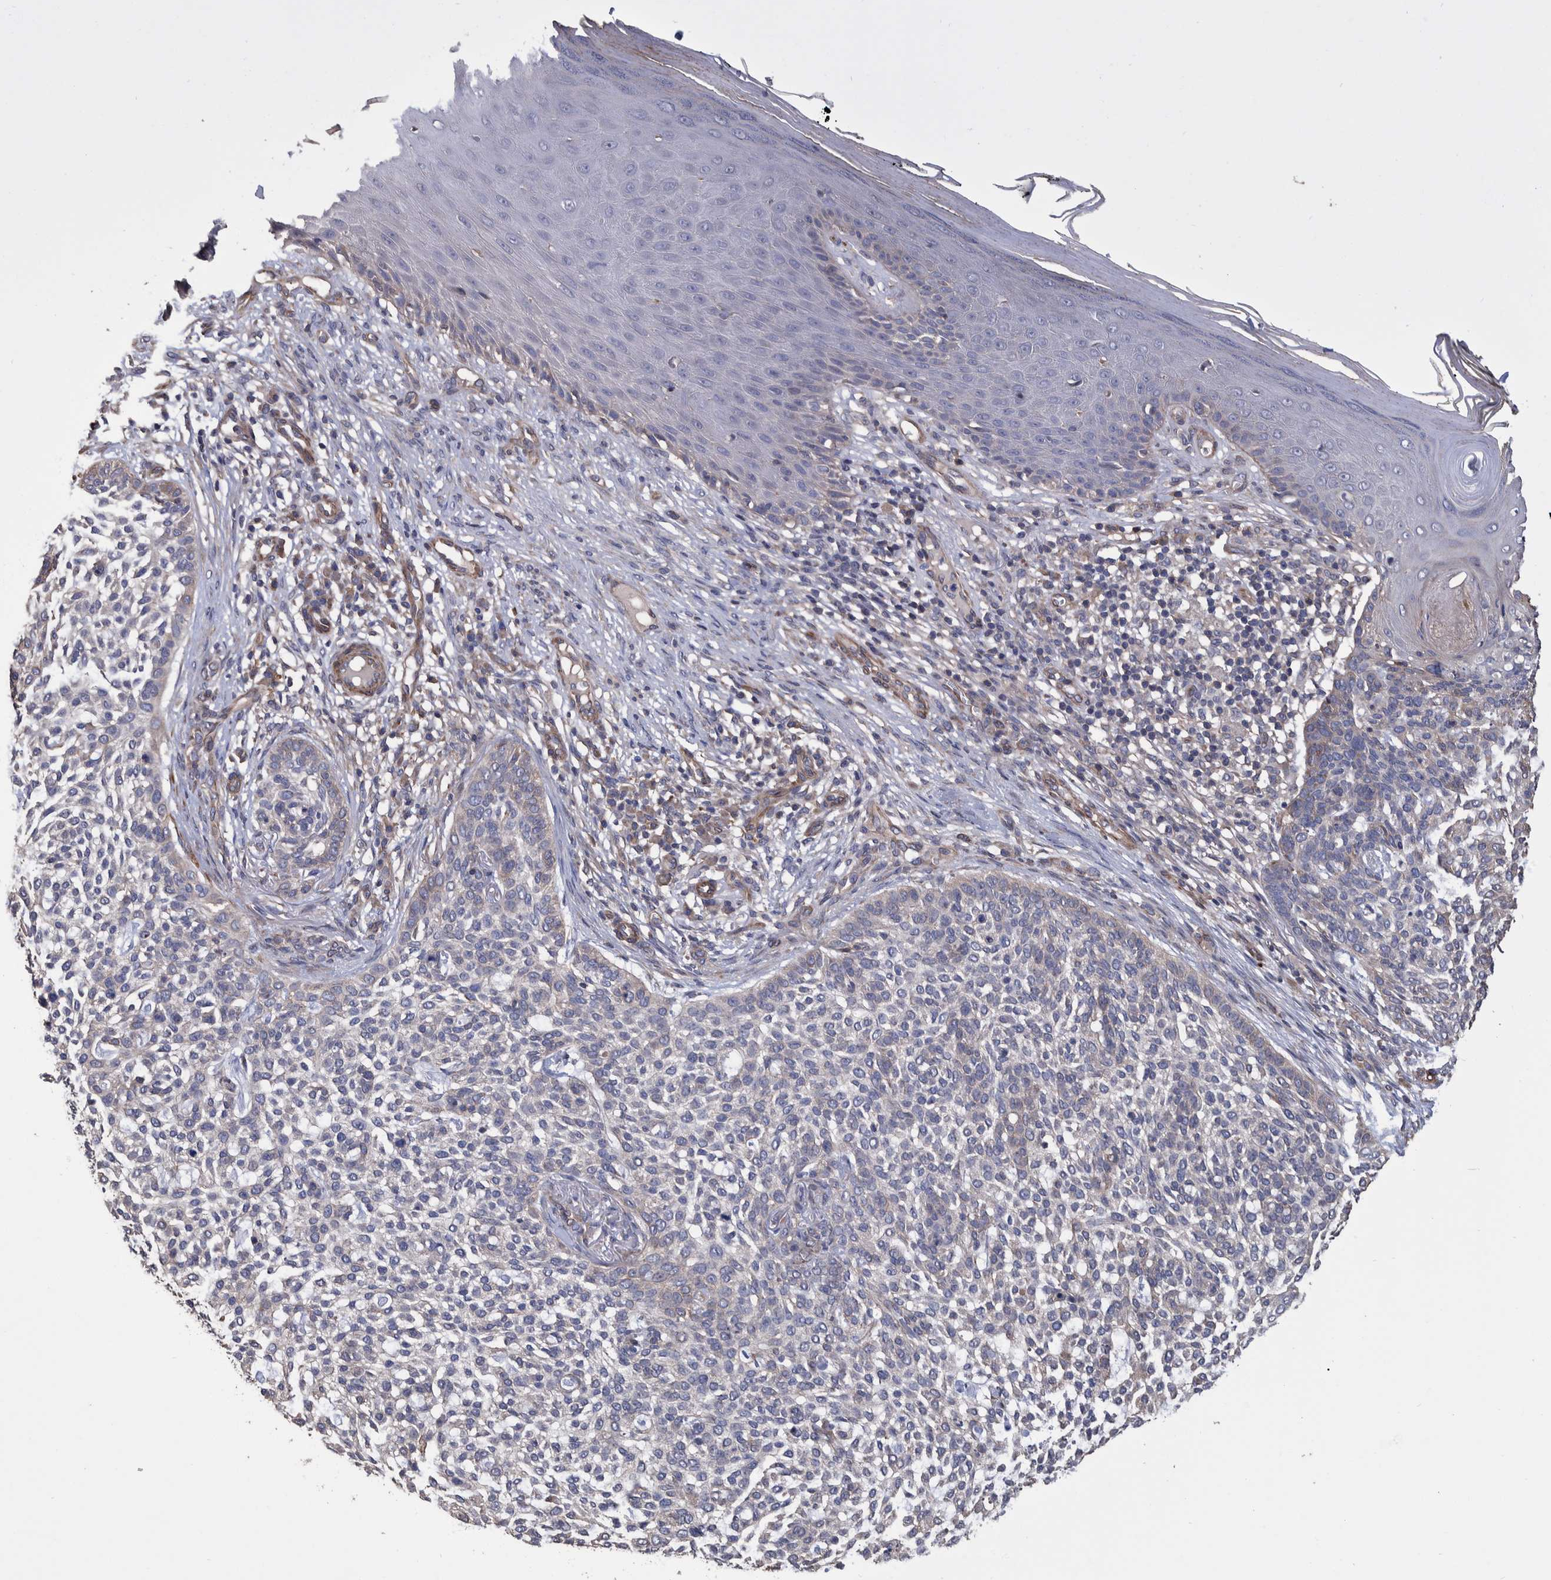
{"staining": {"intensity": "negative", "quantity": "none", "location": "none"}, "tissue": "skin cancer", "cell_type": "Tumor cells", "image_type": "cancer", "snomed": [{"axis": "morphology", "description": "Basal cell carcinoma"}, {"axis": "topography", "description": "Skin"}], "caption": "A micrograph of skin cancer stained for a protein displays no brown staining in tumor cells. (DAB (3,3'-diaminobenzidine) immunohistochemistry (IHC) with hematoxylin counter stain).", "gene": "SLC45A4", "patient": {"sex": "female", "age": 64}}